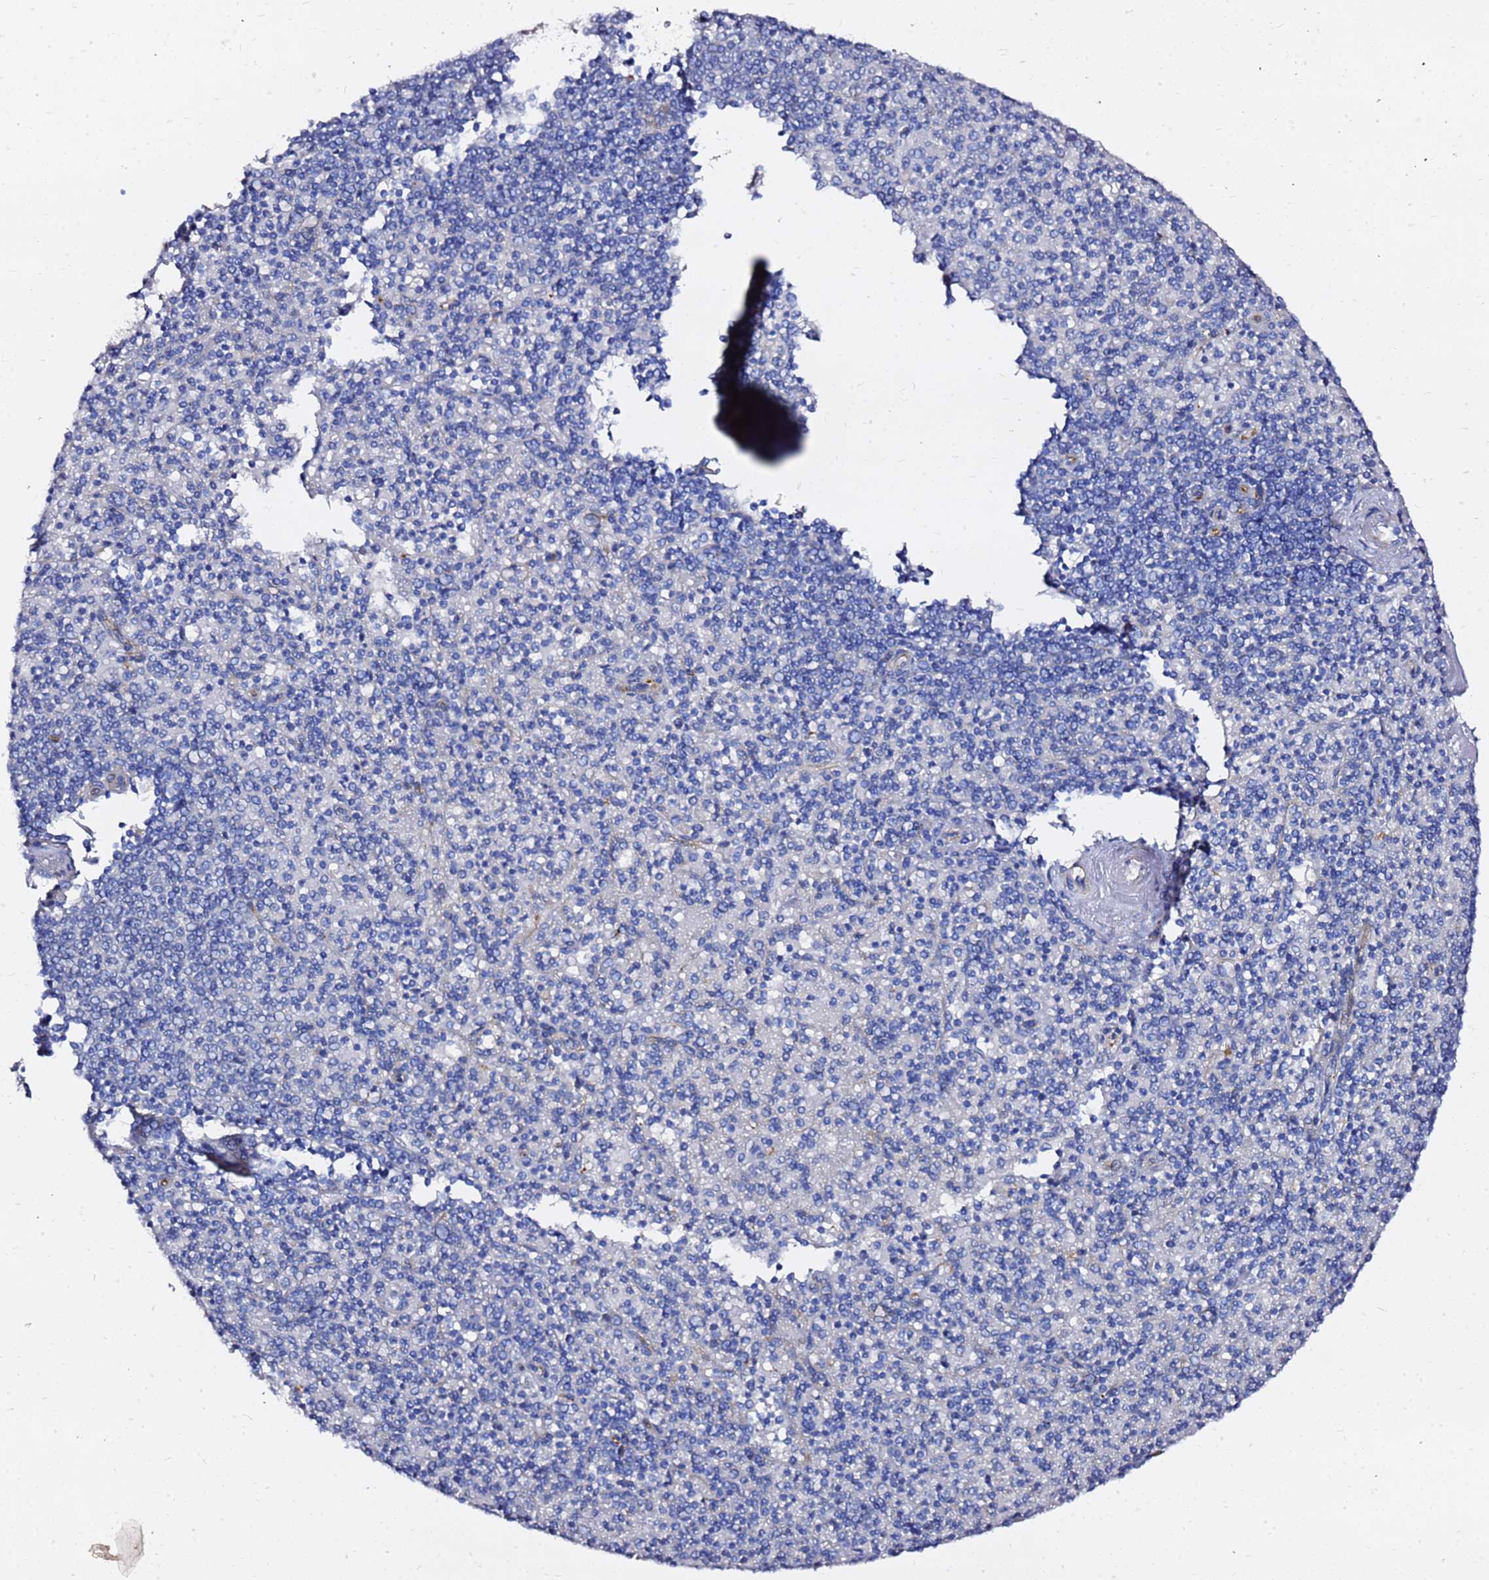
{"staining": {"intensity": "negative", "quantity": "none", "location": "none"}, "tissue": "spleen", "cell_type": "Cells in red pulp", "image_type": "normal", "snomed": [{"axis": "morphology", "description": "Normal tissue, NOS"}, {"axis": "topography", "description": "Spleen"}], "caption": "A high-resolution micrograph shows immunohistochemistry (IHC) staining of normal spleen, which exhibits no significant expression in cells in red pulp. Brightfield microscopy of immunohistochemistry stained with DAB (3,3'-diaminobenzidine) (brown) and hematoxylin (blue), captured at high magnification.", "gene": "TUBA8", "patient": {"sex": "male", "age": 82}}